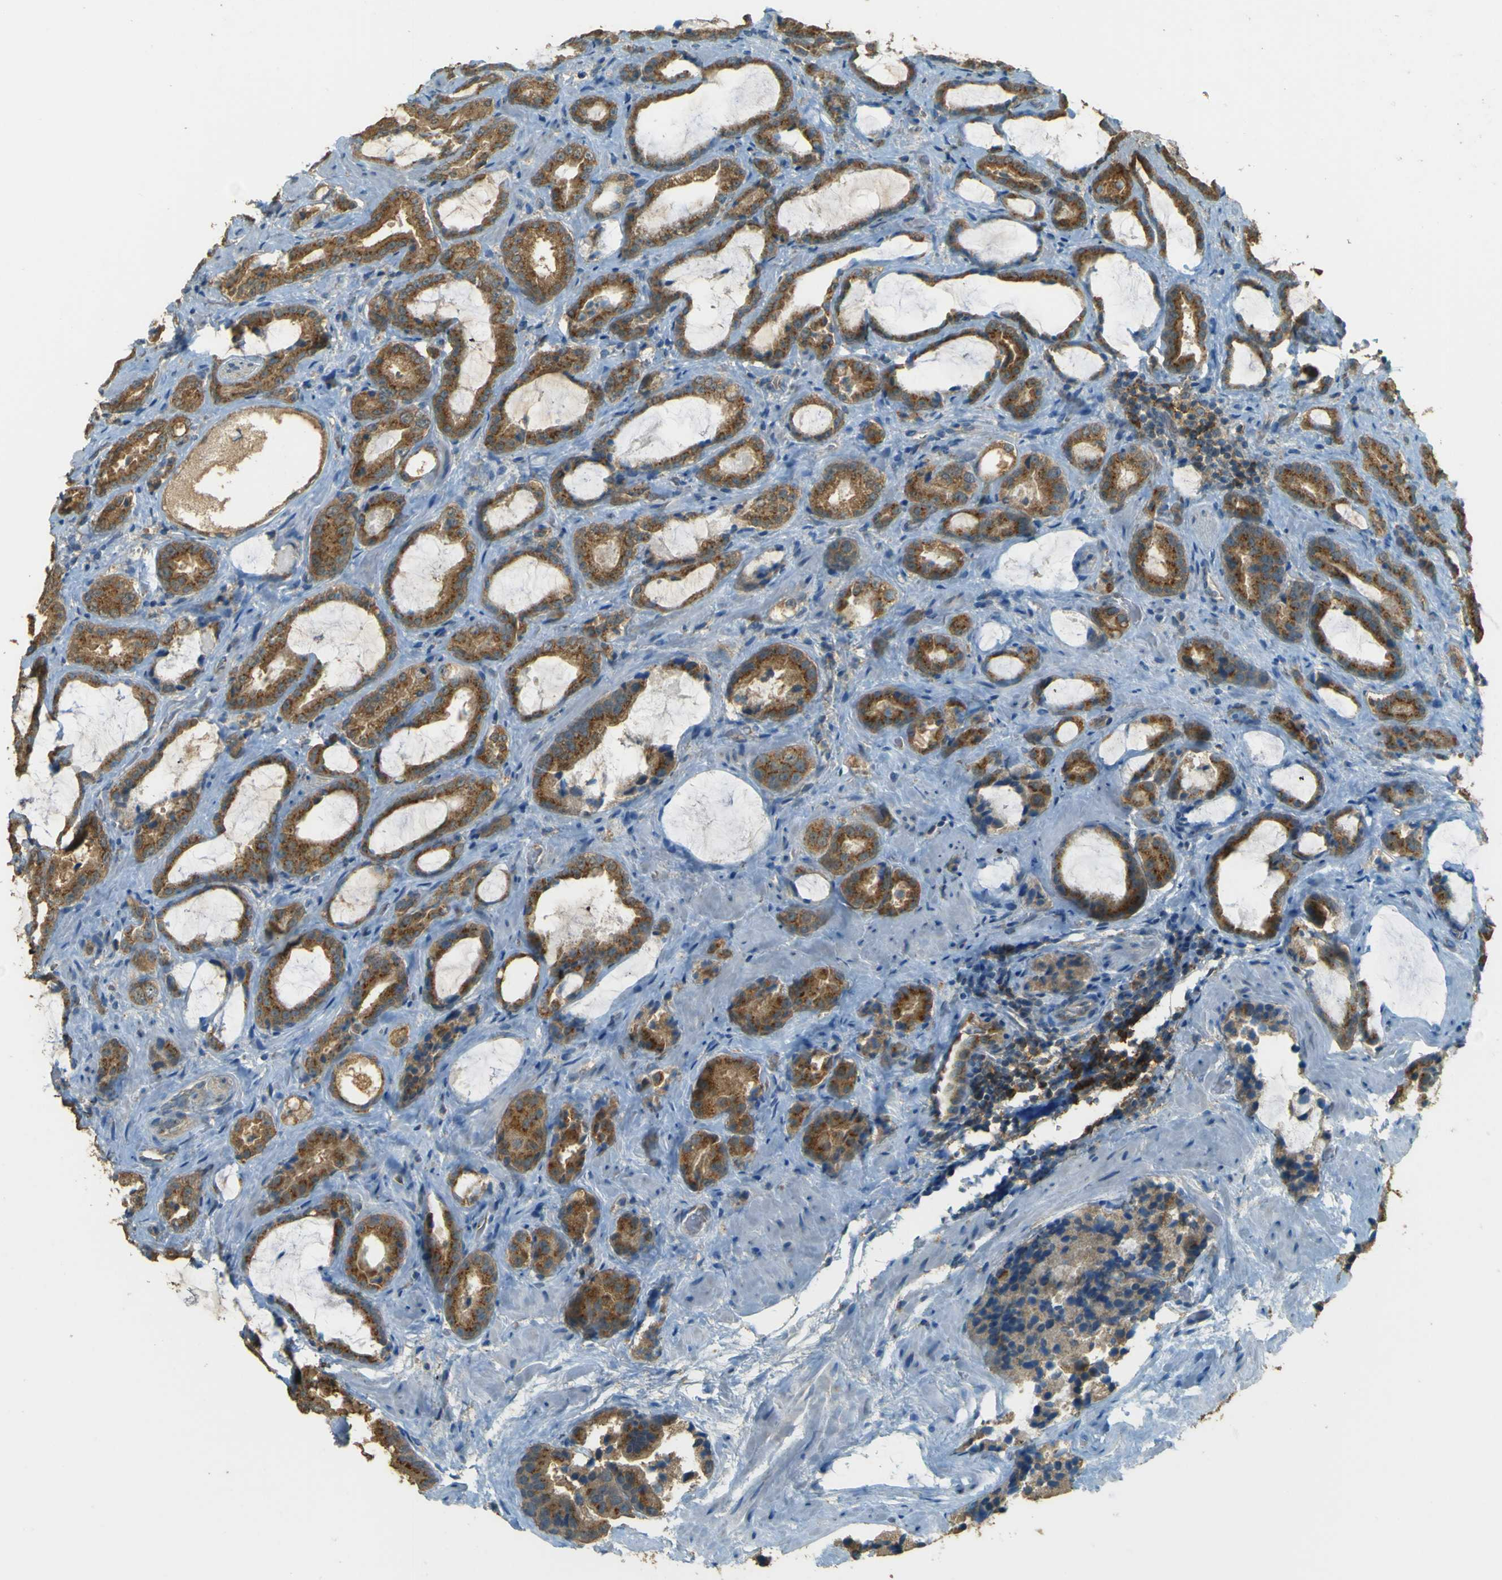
{"staining": {"intensity": "strong", "quantity": ">75%", "location": "cytoplasmic/membranous"}, "tissue": "prostate cancer", "cell_type": "Tumor cells", "image_type": "cancer", "snomed": [{"axis": "morphology", "description": "Adenocarcinoma, Low grade"}, {"axis": "topography", "description": "Prostate"}], "caption": "Immunohistochemical staining of human low-grade adenocarcinoma (prostate) exhibits high levels of strong cytoplasmic/membranous protein expression in about >75% of tumor cells.", "gene": "GOLGA1", "patient": {"sex": "male", "age": 60}}